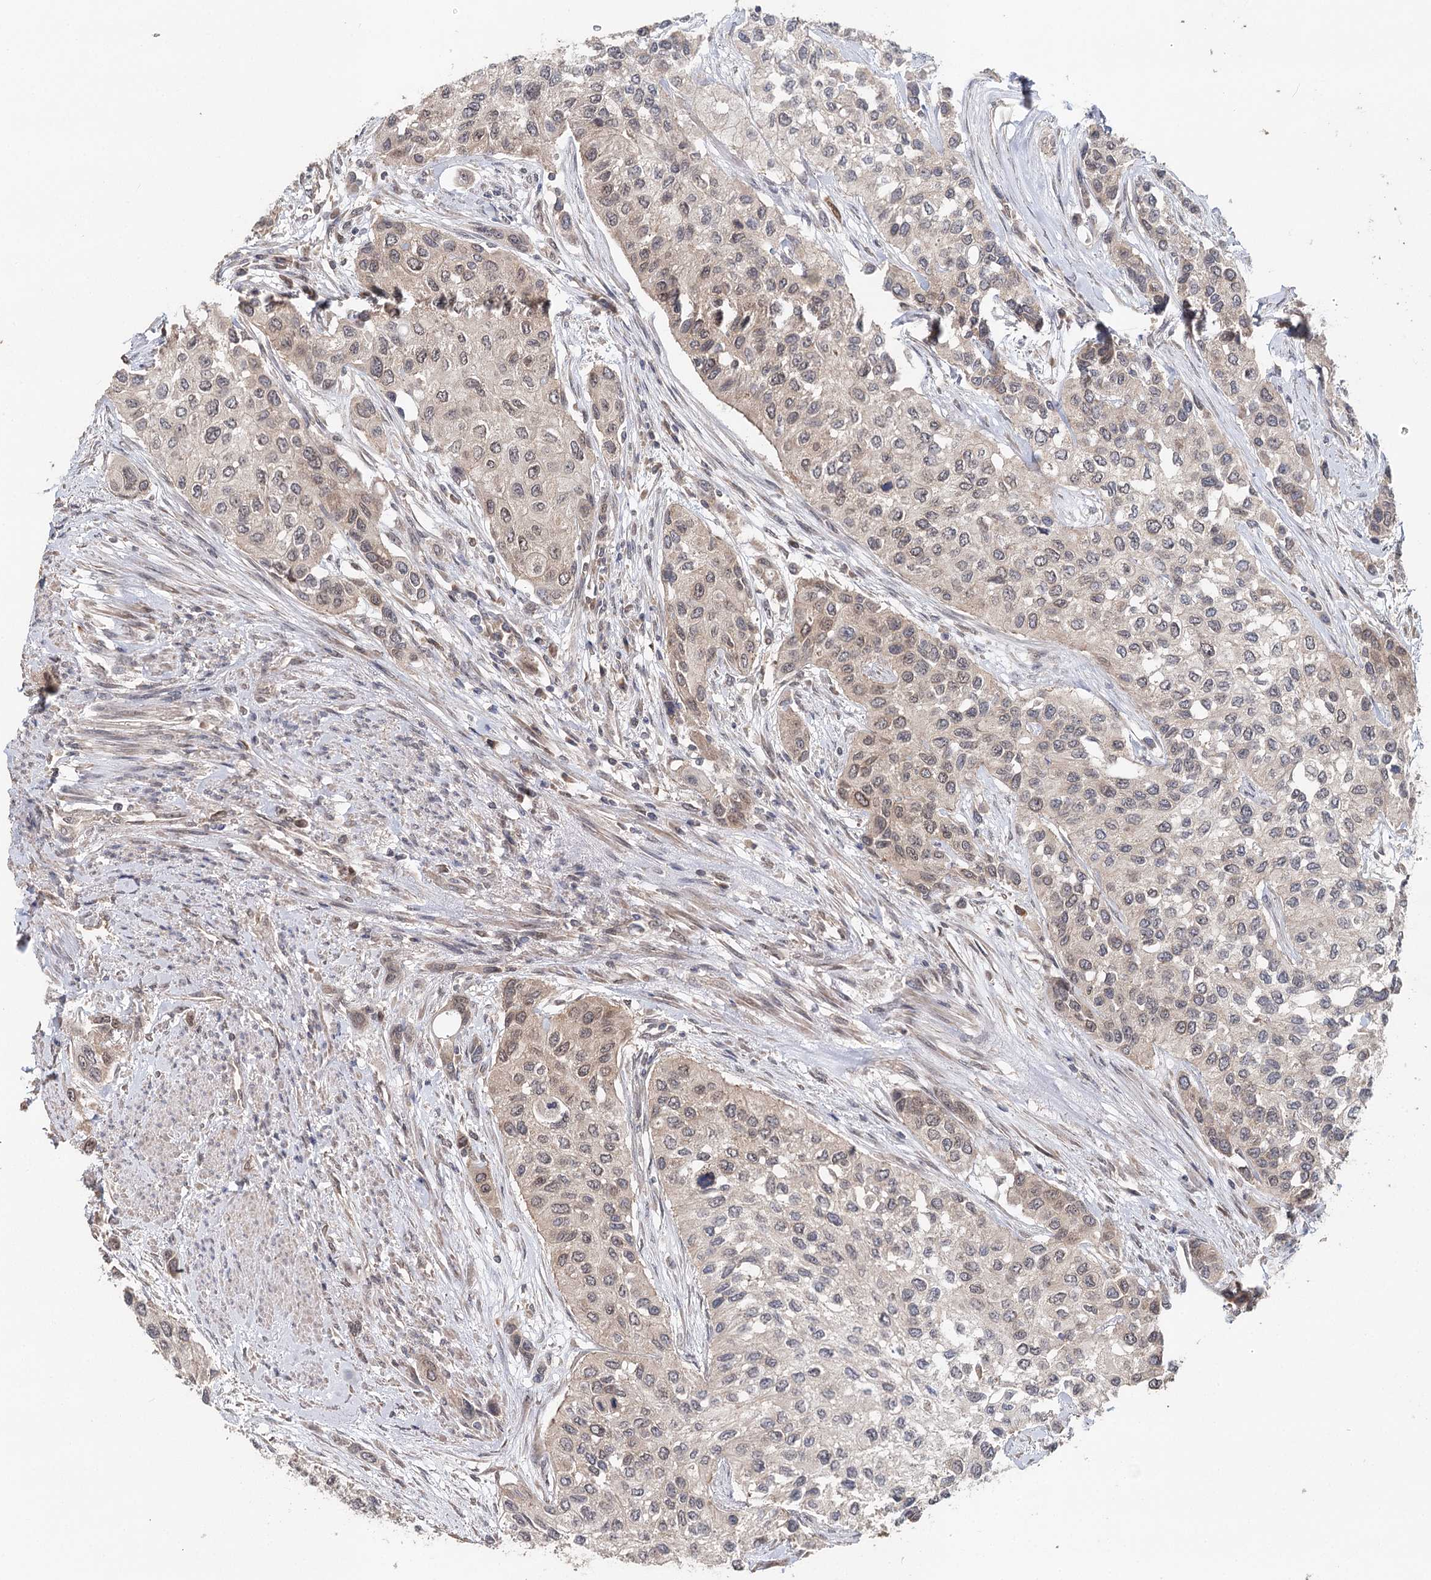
{"staining": {"intensity": "weak", "quantity": "<25%", "location": "cytoplasmic/membranous"}, "tissue": "urothelial cancer", "cell_type": "Tumor cells", "image_type": "cancer", "snomed": [{"axis": "morphology", "description": "Normal tissue, NOS"}, {"axis": "morphology", "description": "Urothelial carcinoma, High grade"}, {"axis": "topography", "description": "Vascular tissue"}, {"axis": "topography", "description": "Urinary bladder"}], "caption": "Immunohistochemistry photomicrograph of human urothelial cancer stained for a protein (brown), which demonstrates no staining in tumor cells. Brightfield microscopy of immunohistochemistry (IHC) stained with DAB (3,3'-diaminobenzidine) (brown) and hematoxylin (blue), captured at high magnification.", "gene": "NOPCHAP1", "patient": {"sex": "female", "age": 56}}